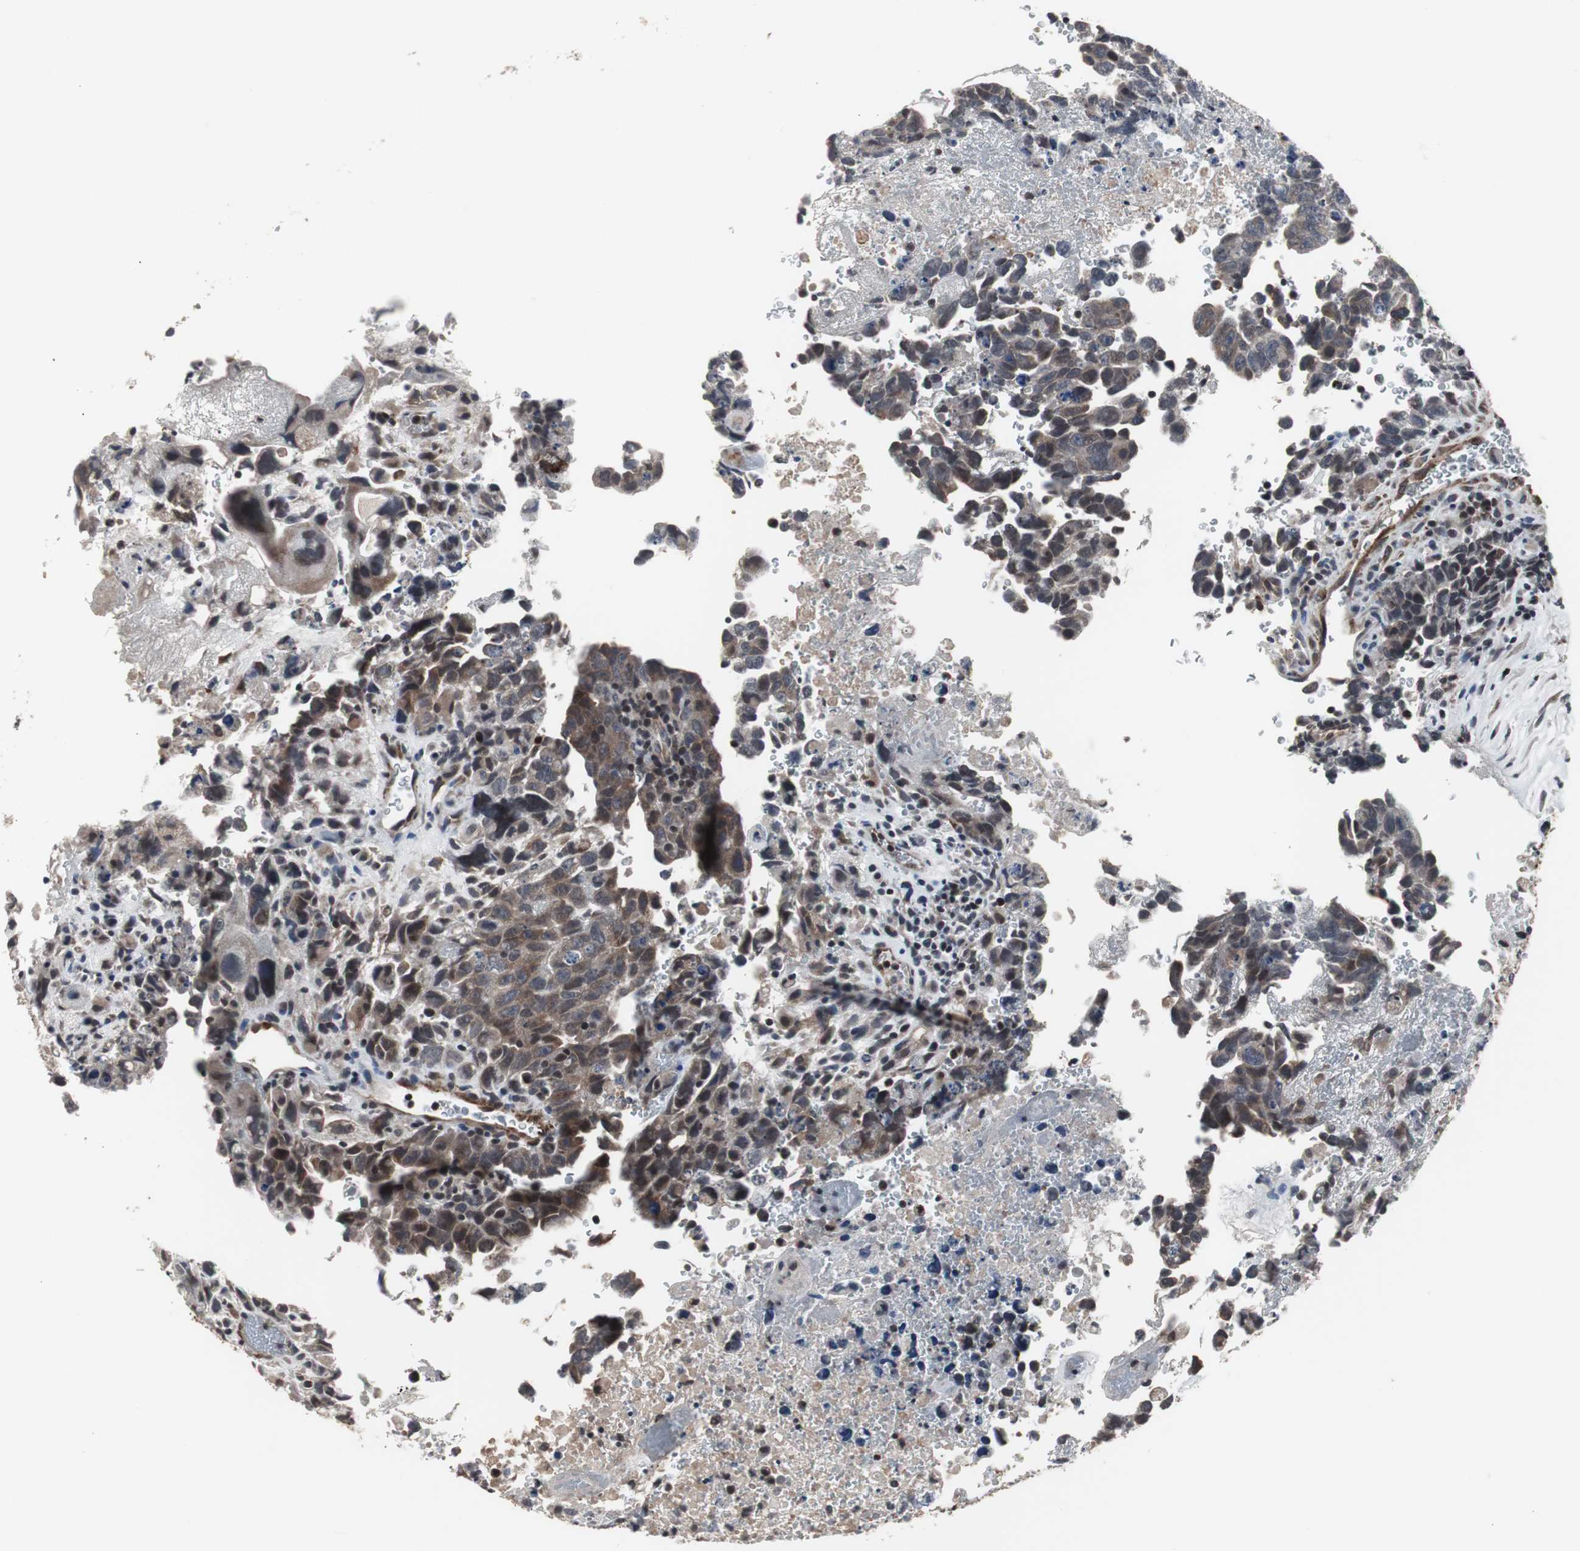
{"staining": {"intensity": "moderate", "quantity": ">75%", "location": "cytoplasmic/membranous"}, "tissue": "testis cancer", "cell_type": "Tumor cells", "image_type": "cancer", "snomed": [{"axis": "morphology", "description": "Carcinoma, Embryonal, NOS"}, {"axis": "topography", "description": "Testis"}], "caption": "Brown immunohistochemical staining in testis embryonal carcinoma shows moderate cytoplasmic/membranous staining in about >75% of tumor cells.", "gene": "CRADD", "patient": {"sex": "male", "age": 28}}